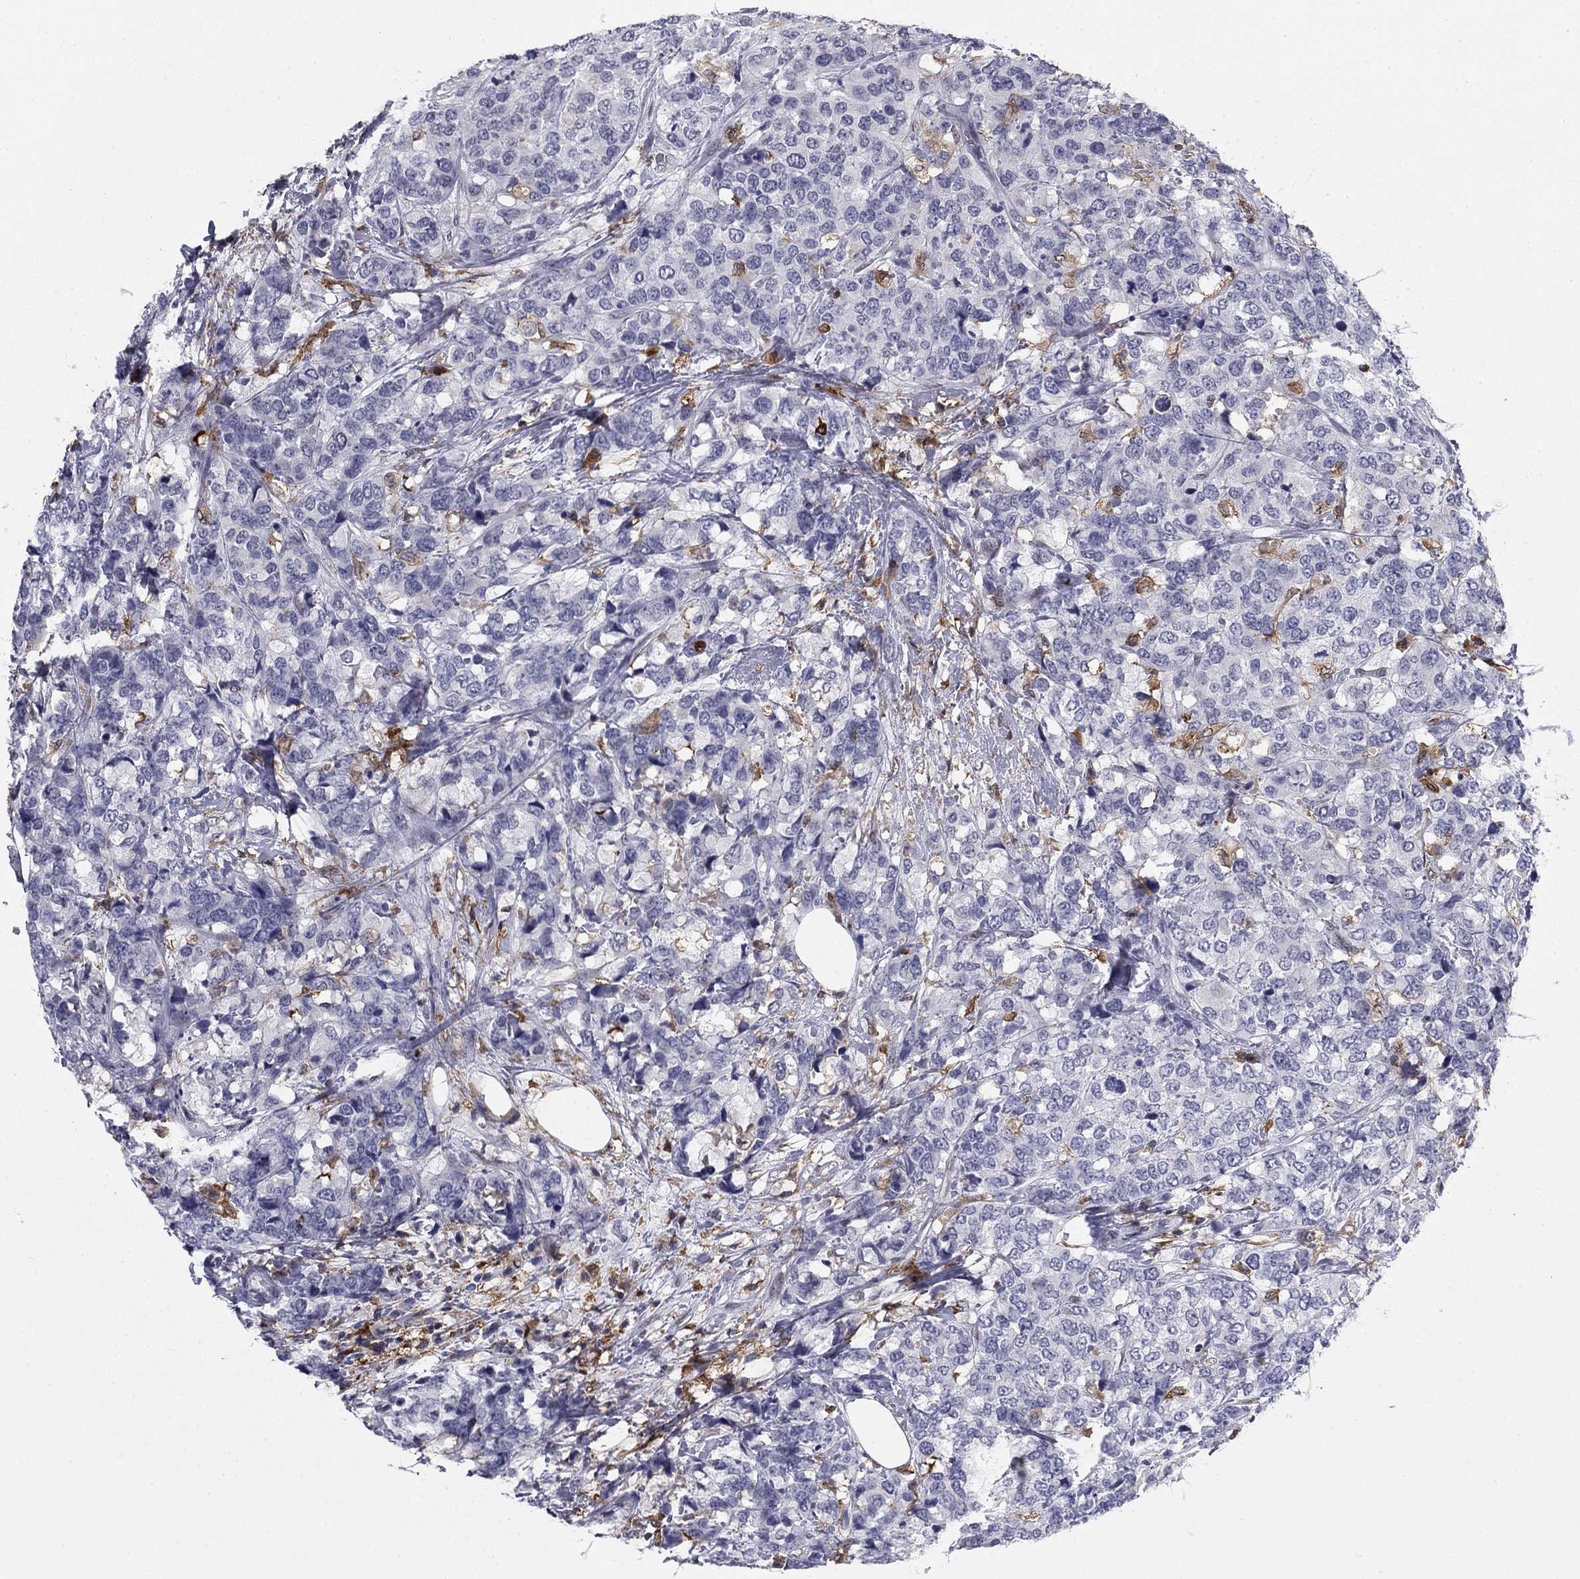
{"staining": {"intensity": "negative", "quantity": "none", "location": "none"}, "tissue": "breast cancer", "cell_type": "Tumor cells", "image_type": "cancer", "snomed": [{"axis": "morphology", "description": "Lobular carcinoma"}, {"axis": "topography", "description": "Breast"}], "caption": "Breast cancer stained for a protein using IHC shows no positivity tumor cells.", "gene": "PLCB2", "patient": {"sex": "female", "age": 59}}